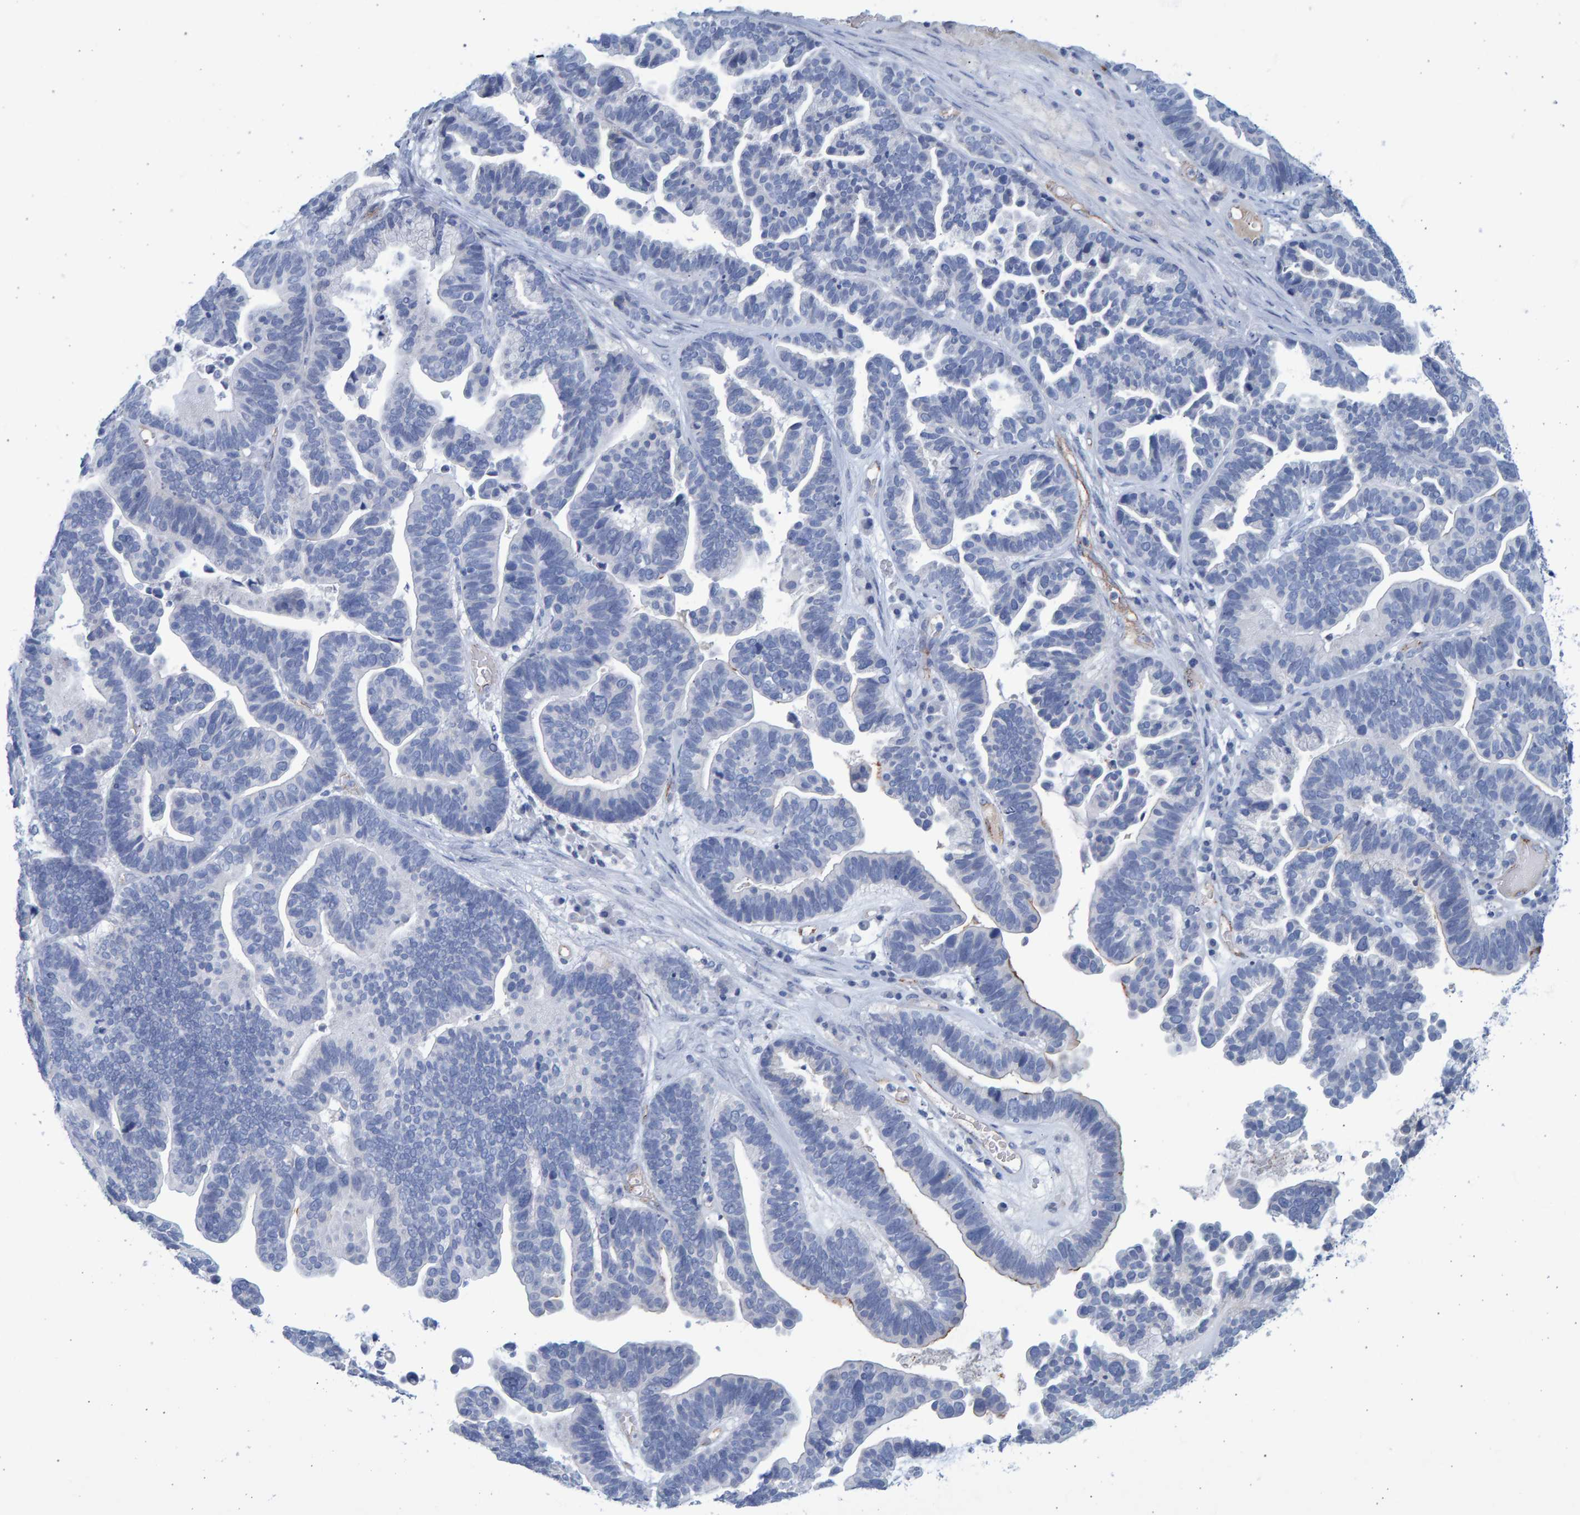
{"staining": {"intensity": "negative", "quantity": "none", "location": "none"}, "tissue": "ovarian cancer", "cell_type": "Tumor cells", "image_type": "cancer", "snomed": [{"axis": "morphology", "description": "Cystadenocarcinoma, serous, NOS"}, {"axis": "topography", "description": "Ovary"}], "caption": "Immunohistochemistry micrograph of neoplastic tissue: serous cystadenocarcinoma (ovarian) stained with DAB shows no significant protein positivity in tumor cells. The staining was performed using DAB to visualize the protein expression in brown, while the nuclei were stained in blue with hematoxylin (Magnification: 20x).", "gene": "SLC34A3", "patient": {"sex": "female", "age": 56}}